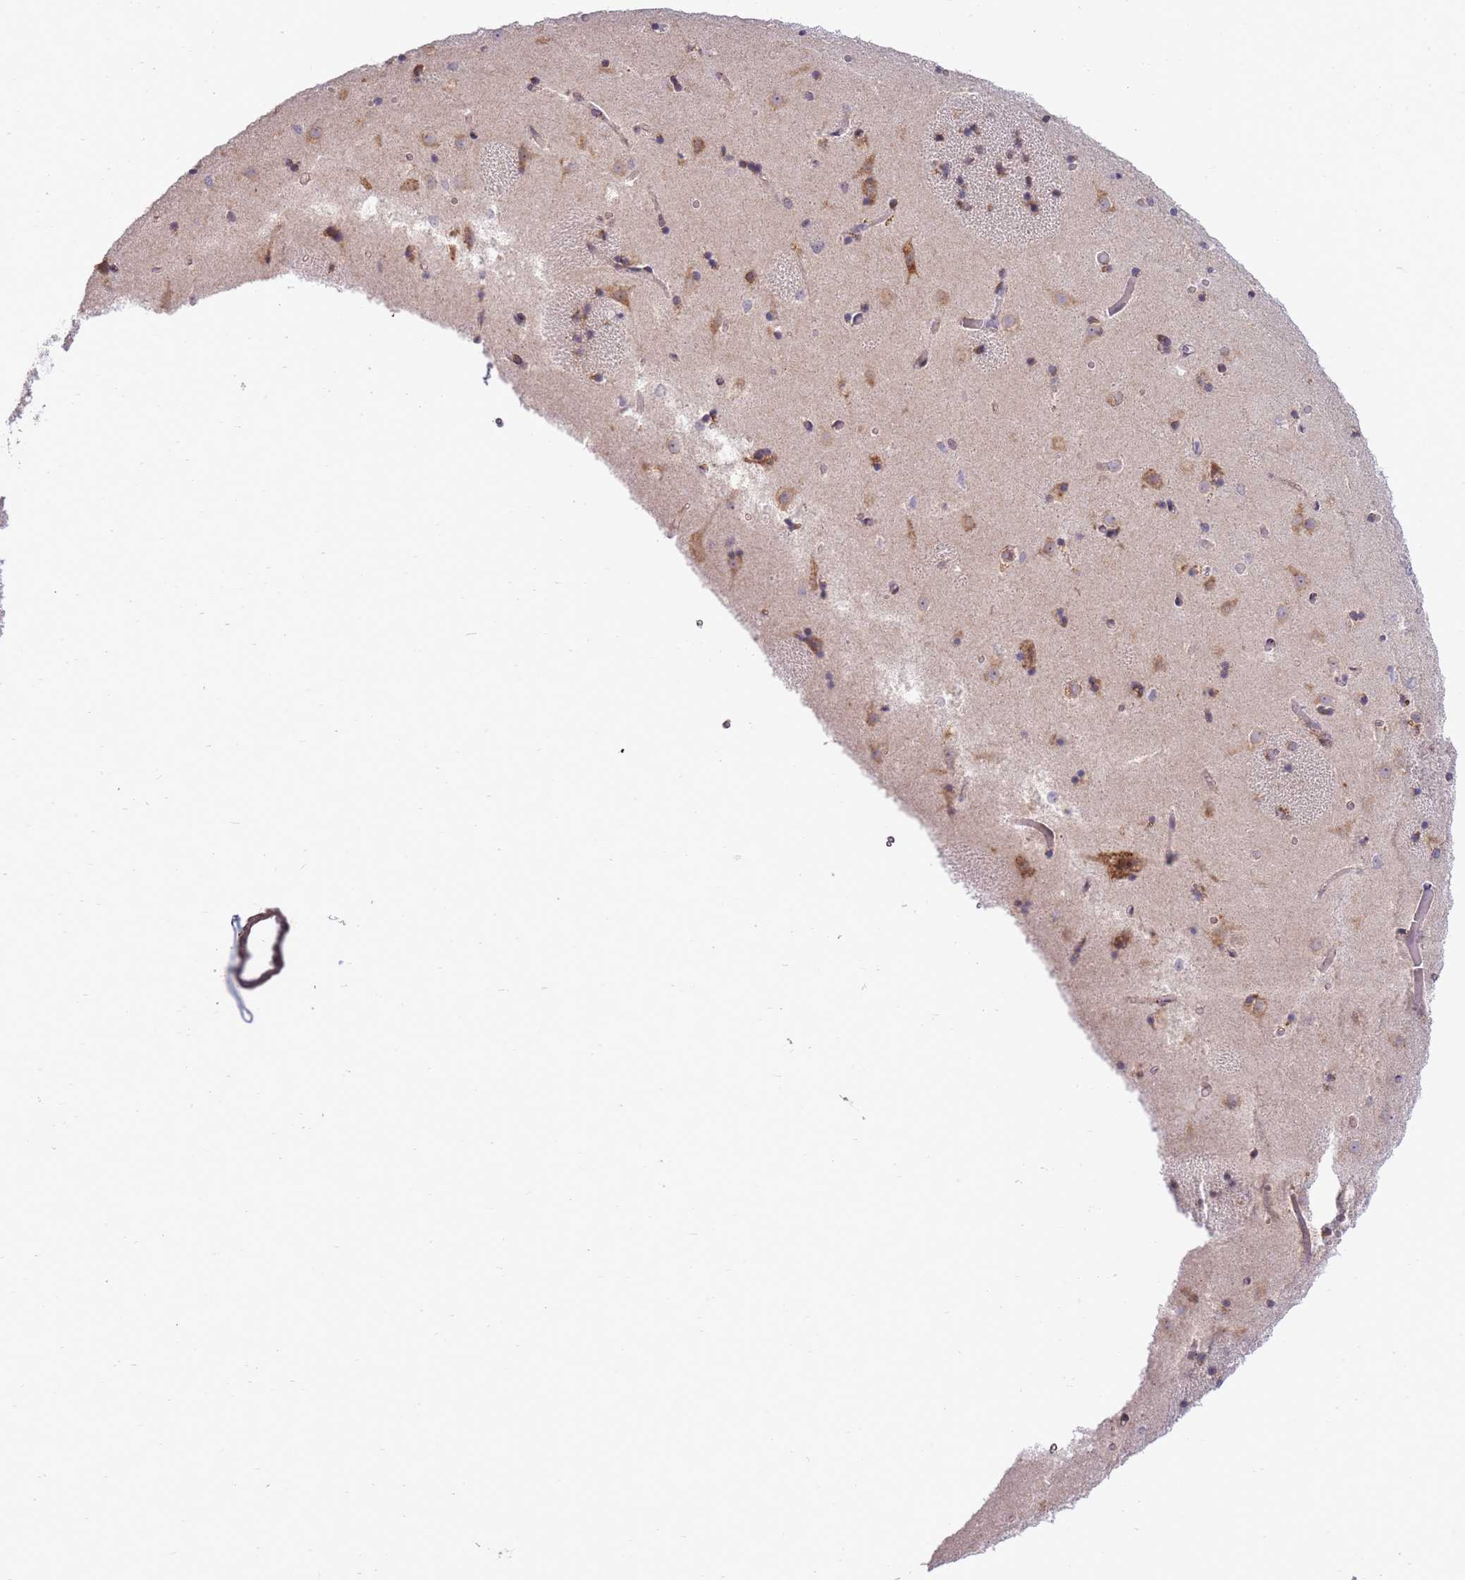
{"staining": {"intensity": "weak", "quantity": "<25%", "location": "cytoplasmic/membranous"}, "tissue": "caudate", "cell_type": "Glial cells", "image_type": "normal", "snomed": [{"axis": "morphology", "description": "Normal tissue, NOS"}, {"axis": "topography", "description": "Lateral ventricle wall"}], "caption": "Glial cells are negative for brown protein staining in benign caudate. (Brightfield microscopy of DAB (3,3'-diaminobenzidine) IHC at high magnification).", "gene": "EXOSC8", "patient": {"sex": "female", "age": 52}}